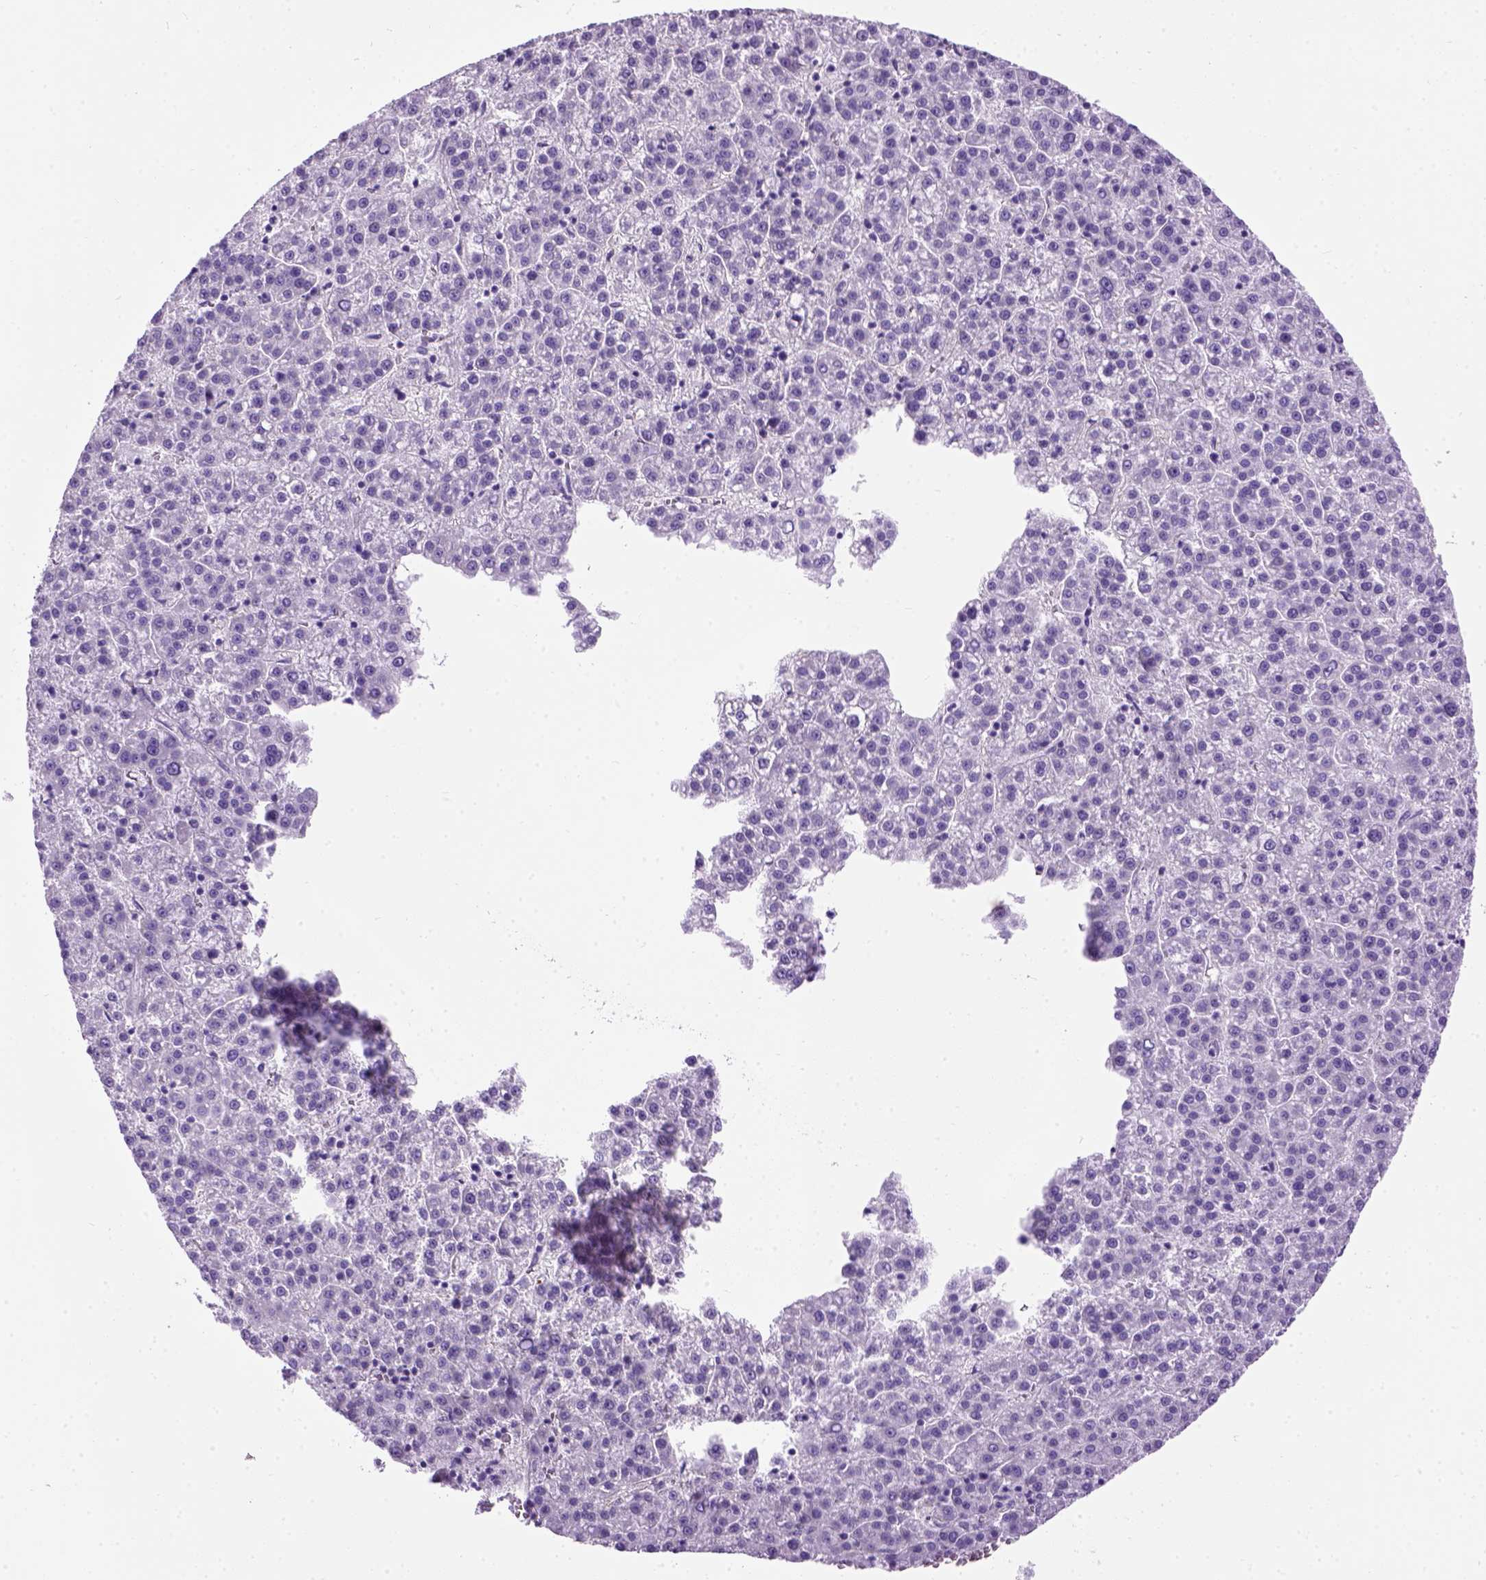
{"staining": {"intensity": "negative", "quantity": "none", "location": "none"}, "tissue": "liver cancer", "cell_type": "Tumor cells", "image_type": "cancer", "snomed": [{"axis": "morphology", "description": "Carcinoma, Hepatocellular, NOS"}, {"axis": "topography", "description": "Liver"}], "caption": "Immunohistochemical staining of human liver cancer (hepatocellular carcinoma) exhibits no significant positivity in tumor cells.", "gene": "GABRB2", "patient": {"sex": "female", "age": 58}}